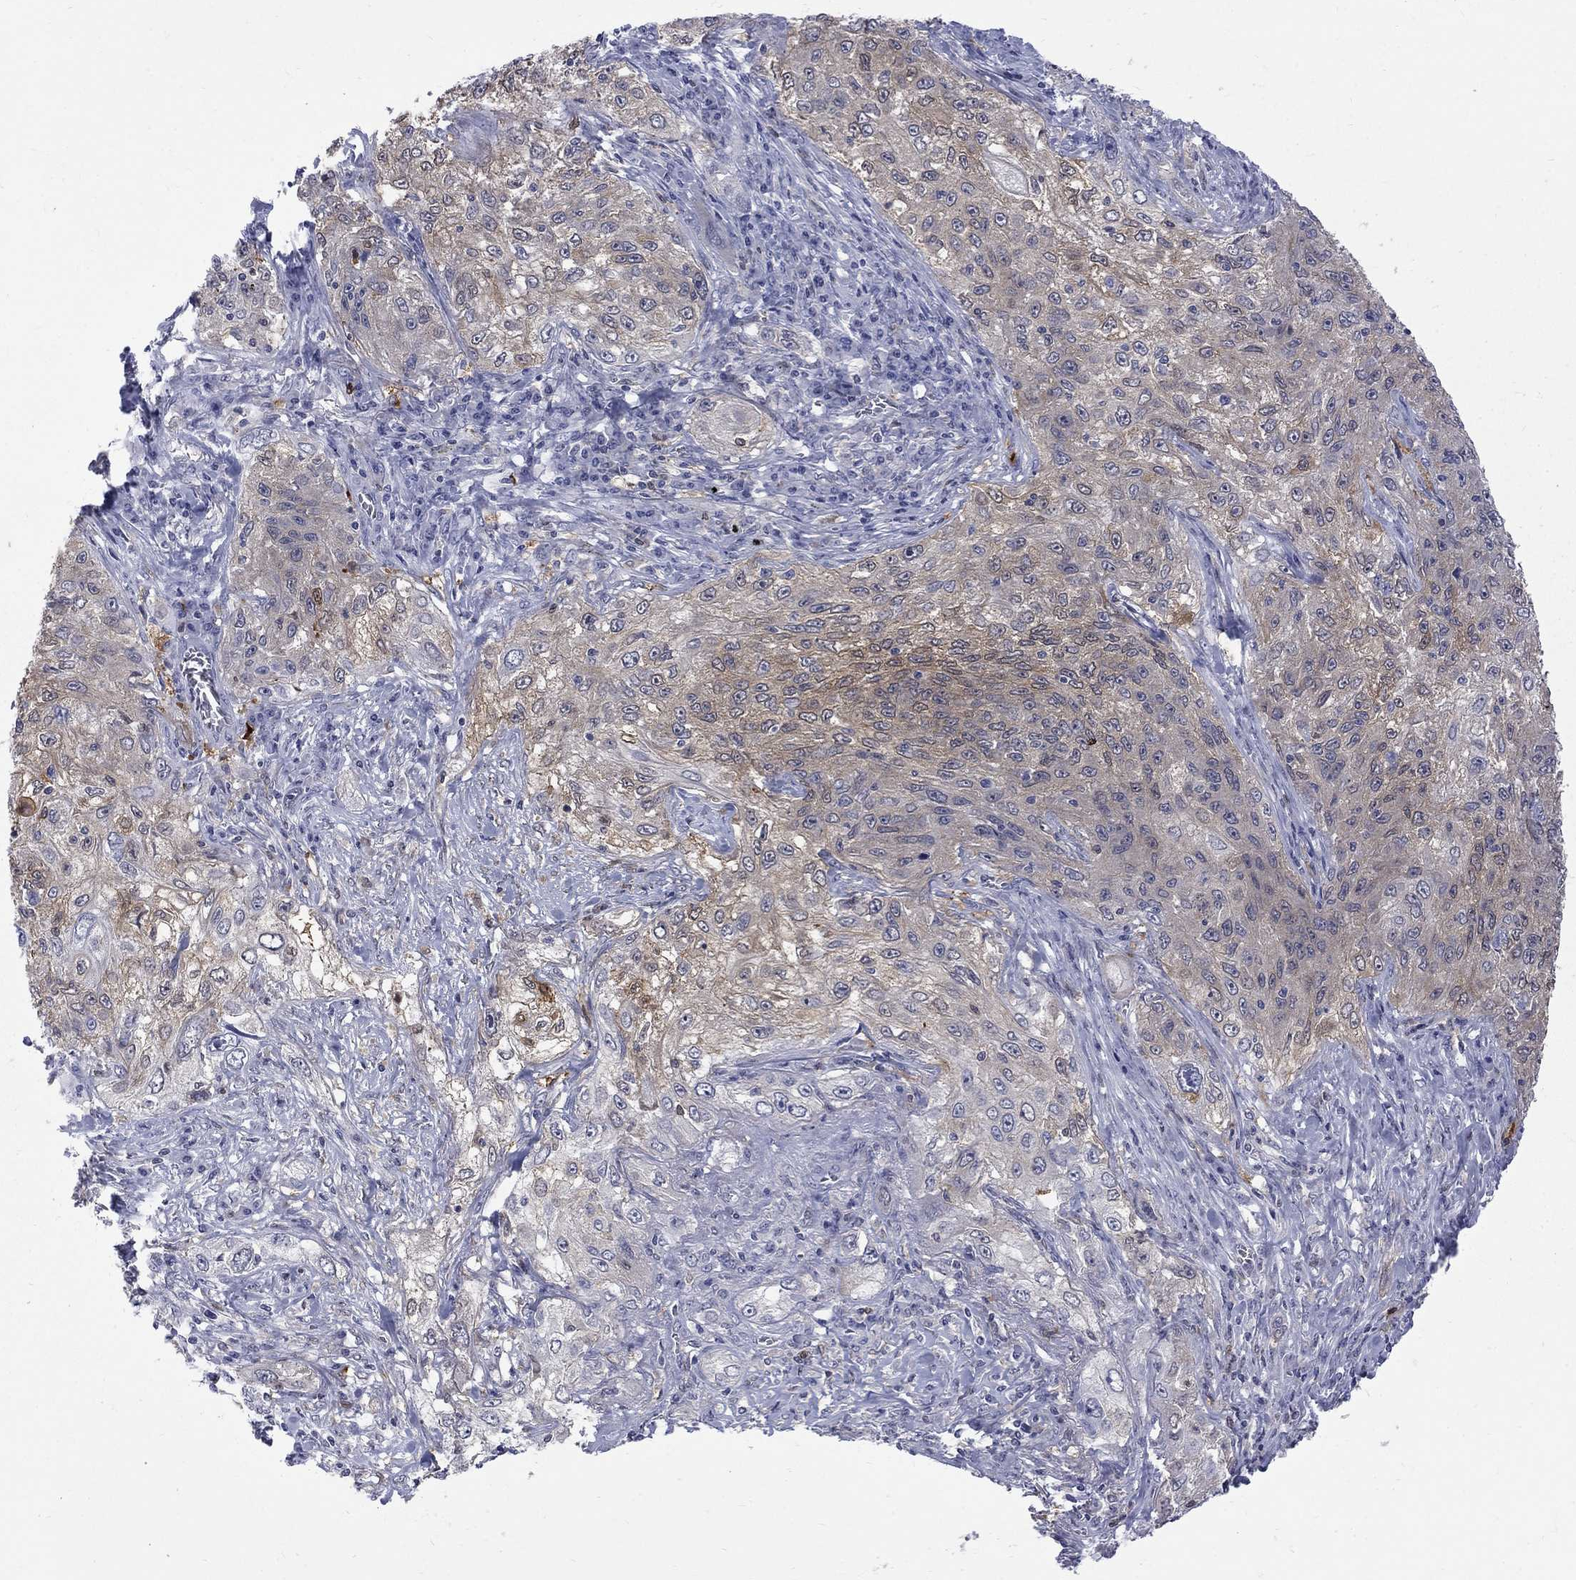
{"staining": {"intensity": "moderate", "quantity": "<25%", "location": "cytoplasmic/membranous"}, "tissue": "lung cancer", "cell_type": "Tumor cells", "image_type": "cancer", "snomed": [{"axis": "morphology", "description": "Squamous cell carcinoma, NOS"}, {"axis": "topography", "description": "Lung"}], "caption": "Lung cancer was stained to show a protein in brown. There is low levels of moderate cytoplasmic/membranous expression in about <25% of tumor cells.", "gene": "HKDC1", "patient": {"sex": "female", "age": 69}}